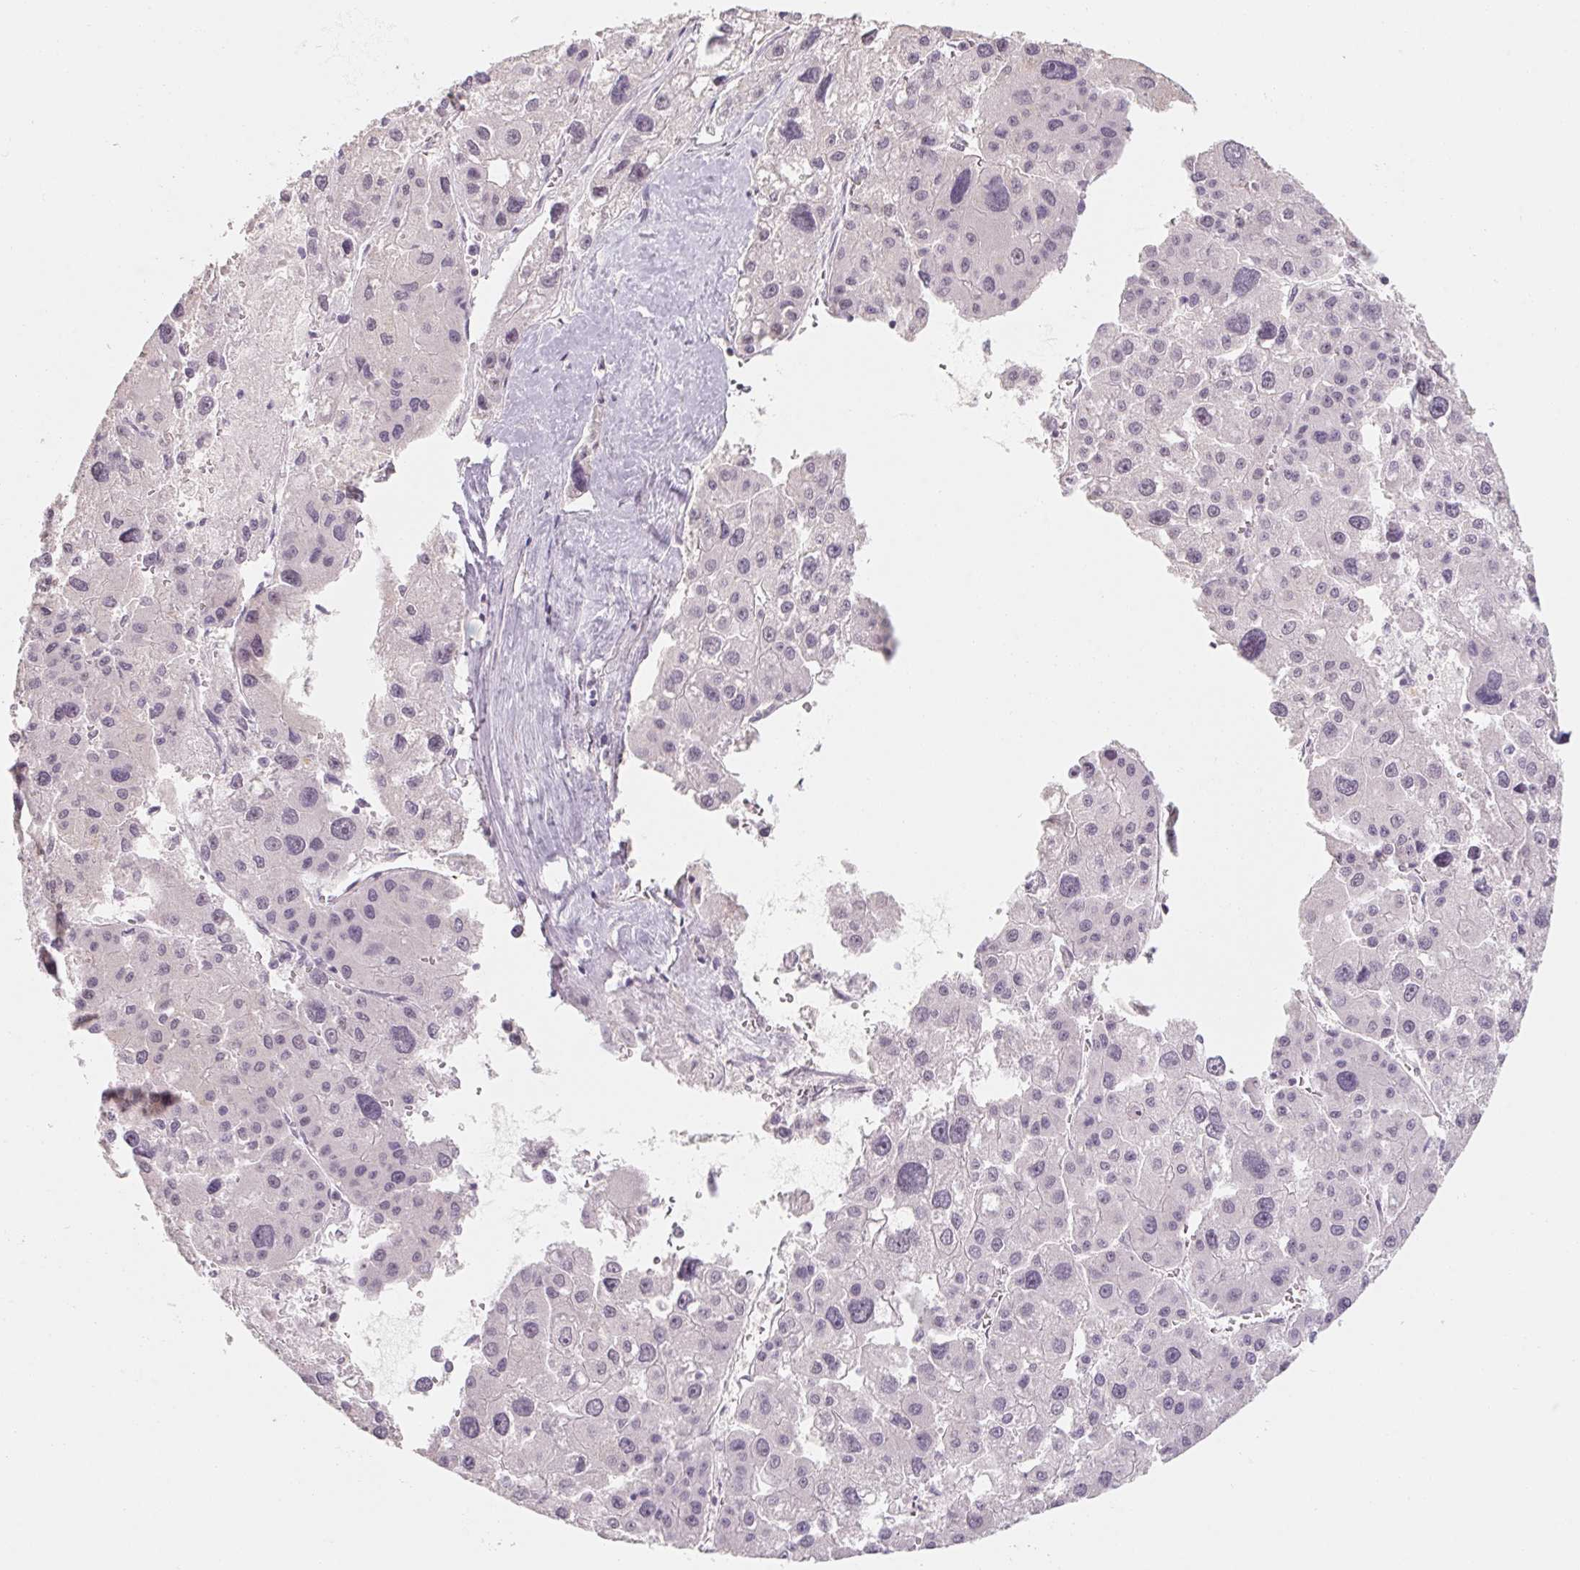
{"staining": {"intensity": "negative", "quantity": "none", "location": "none"}, "tissue": "liver cancer", "cell_type": "Tumor cells", "image_type": "cancer", "snomed": [{"axis": "morphology", "description": "Carcinoma, Hepatocellular, NOS"}, {"axis": "topography", "description": "Liver"}], "caption": "Immunohistochemistry of liver cancer (hepatocellular carcinoma) shows no staining in tumor cells.", "gene": "CAPZA3", "patient": {"sex": "male", "age": 73}}